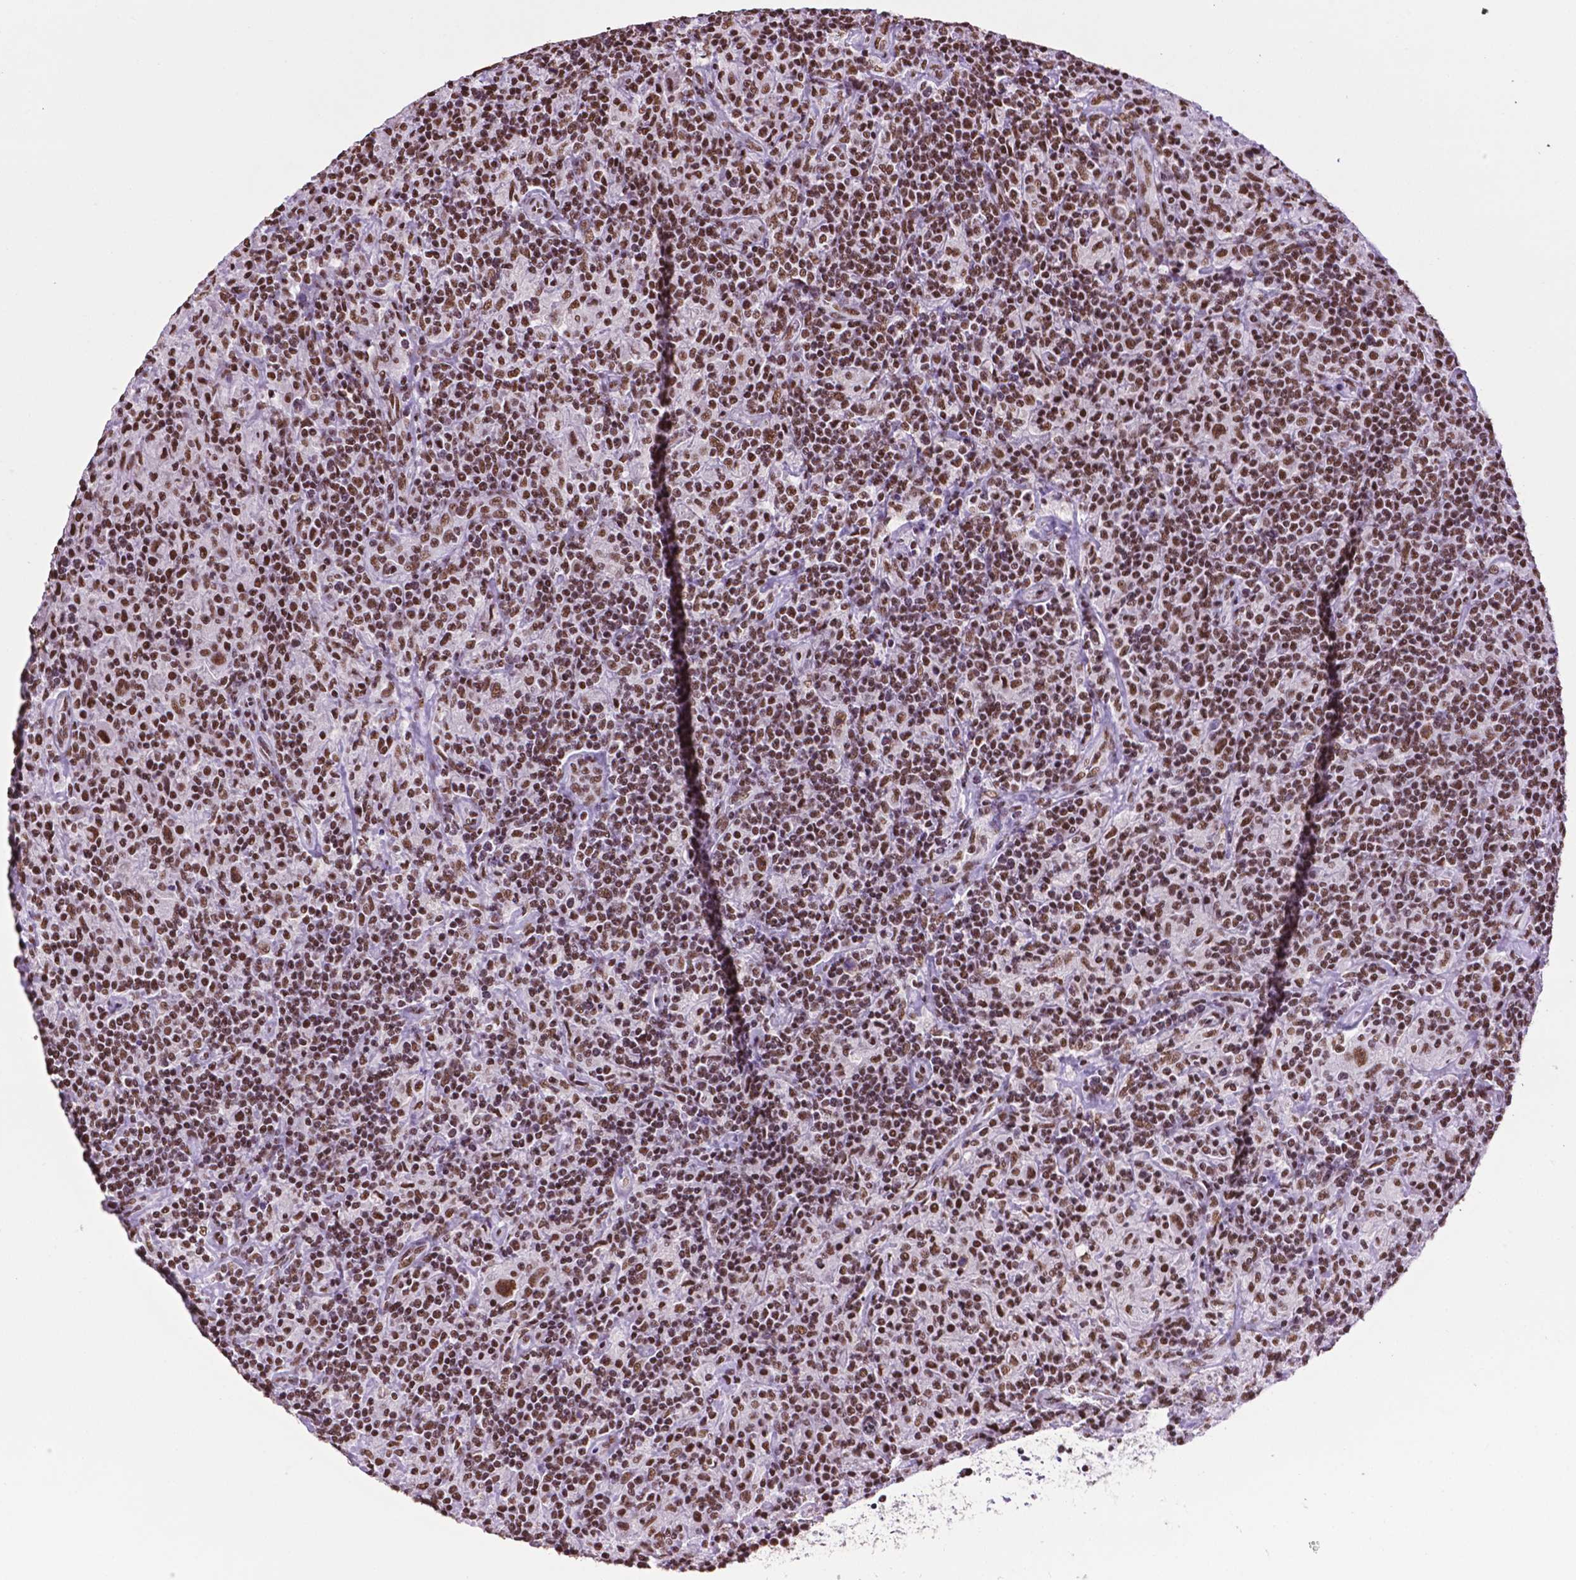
{"staining": {"intensity": "moderate", "quantity": ">75%", "location": "nuclear"}, "tissue": "lymphoma", "cell_type": "Tumor cells", "image_type": "cancer", "snomed": [{"axis": "morphology", "description": "Hodgkin's disease, NOS"}, {"axis": "topography", "description": "Lymph node"}], "caption": "The photomicrograph shows a brown stain indicating the presence of a protein in the nuclear of tumor cells in lymphoma.", "gene": "CCAR2", "patient": {"sex": "male", "age": 70}}